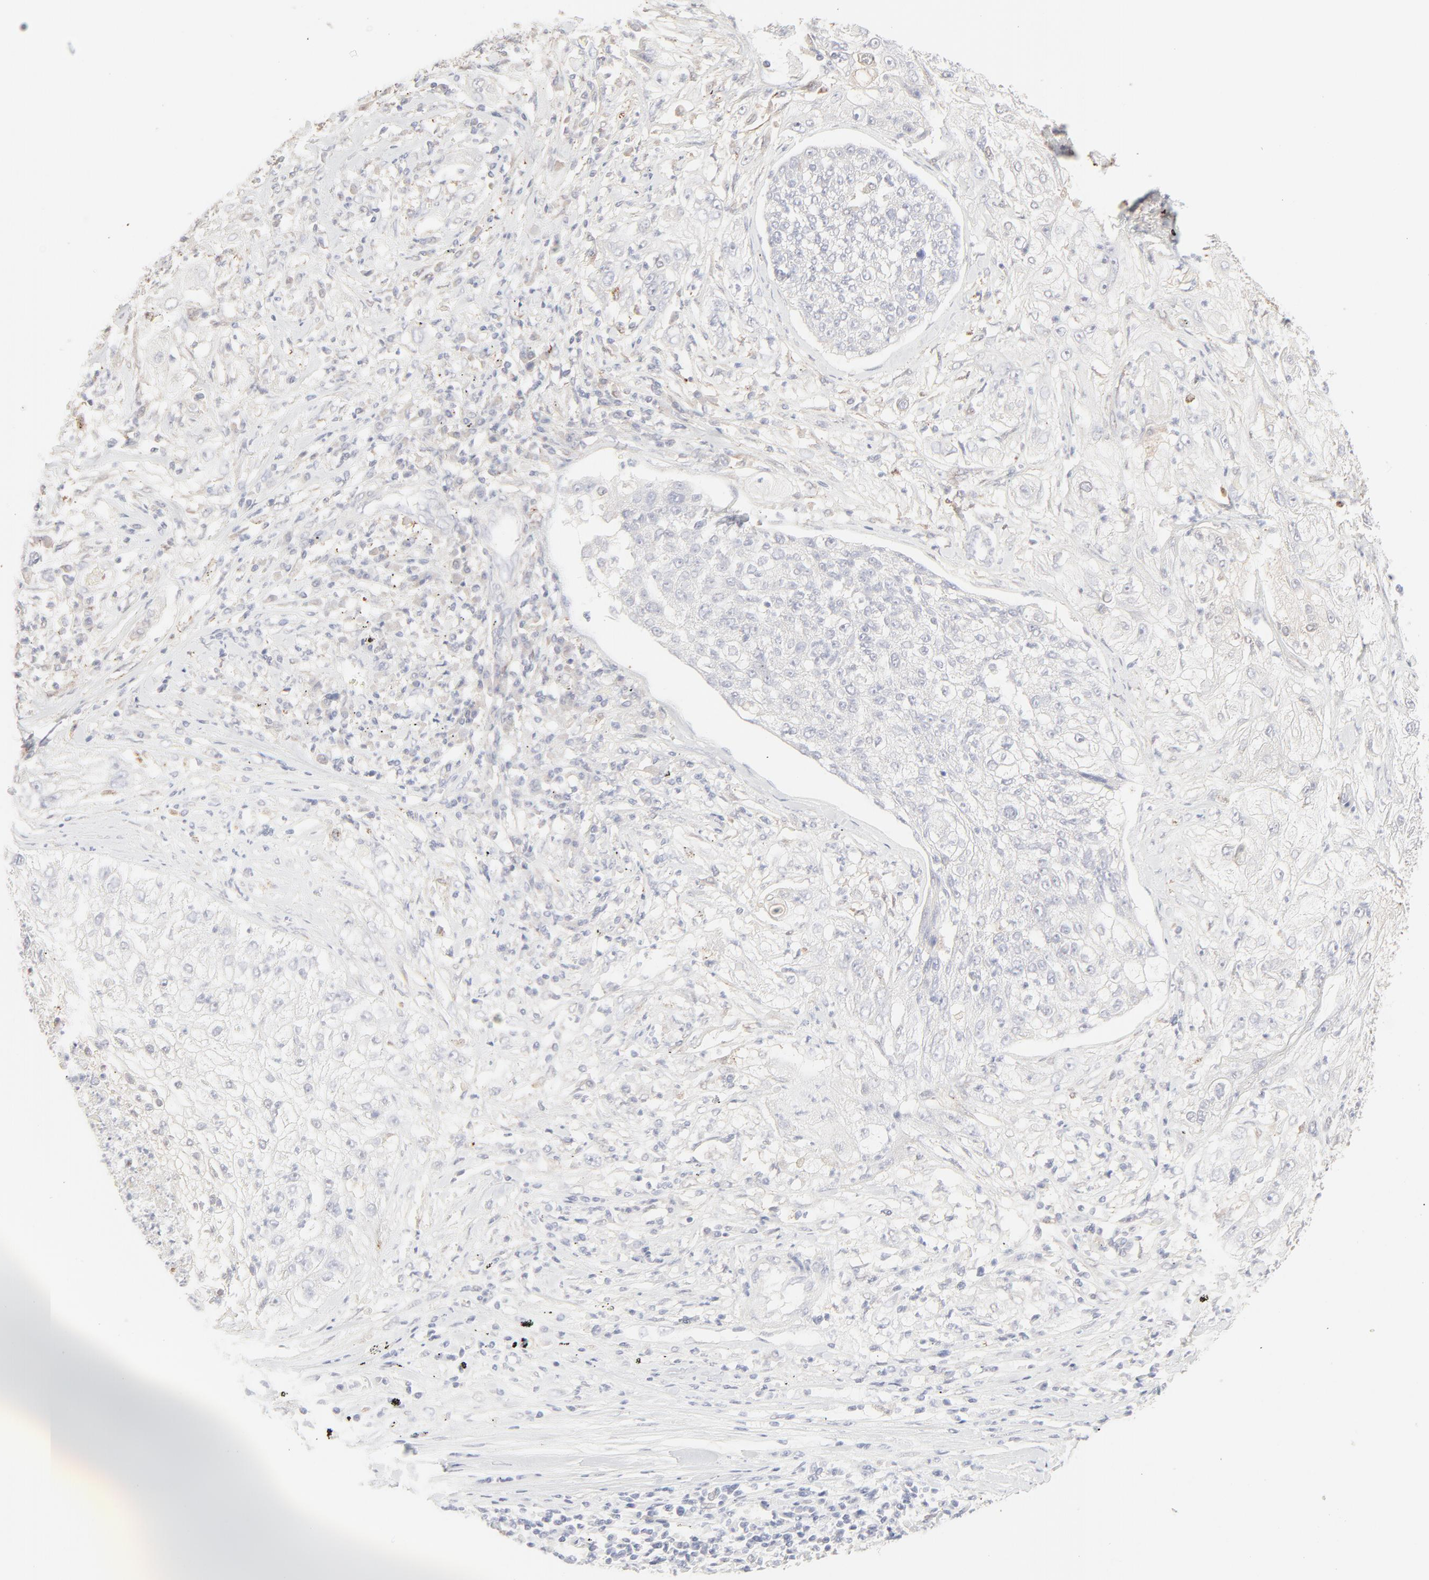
{"staining": {"intensity": "negative", "quantity": "none", "location": "none"}, "tissue": "lung cancer", "cell_type": "Tumor cells", "image_type": "cancer", "snomed": [{"axis": "morphology", "description": "Inflammation, NOS"}, {"axis": "morphology", "description": "Squamous cell carcinoma, NOS"}, {"axis": "topography", "description": "Lymph node"}, {"axis": "topography", "description": "Soft tissue"}, {"axis": "topography", "description": "Lung"}], "caption": "High magnification brightfield microscopy of lung cancer stained with DAB (brown) and counterstained with hematoxylin (blue): tumor cells show no significant expression.", "gene": "LGALS2", "patient": {"sex": "male", "age": 66}}